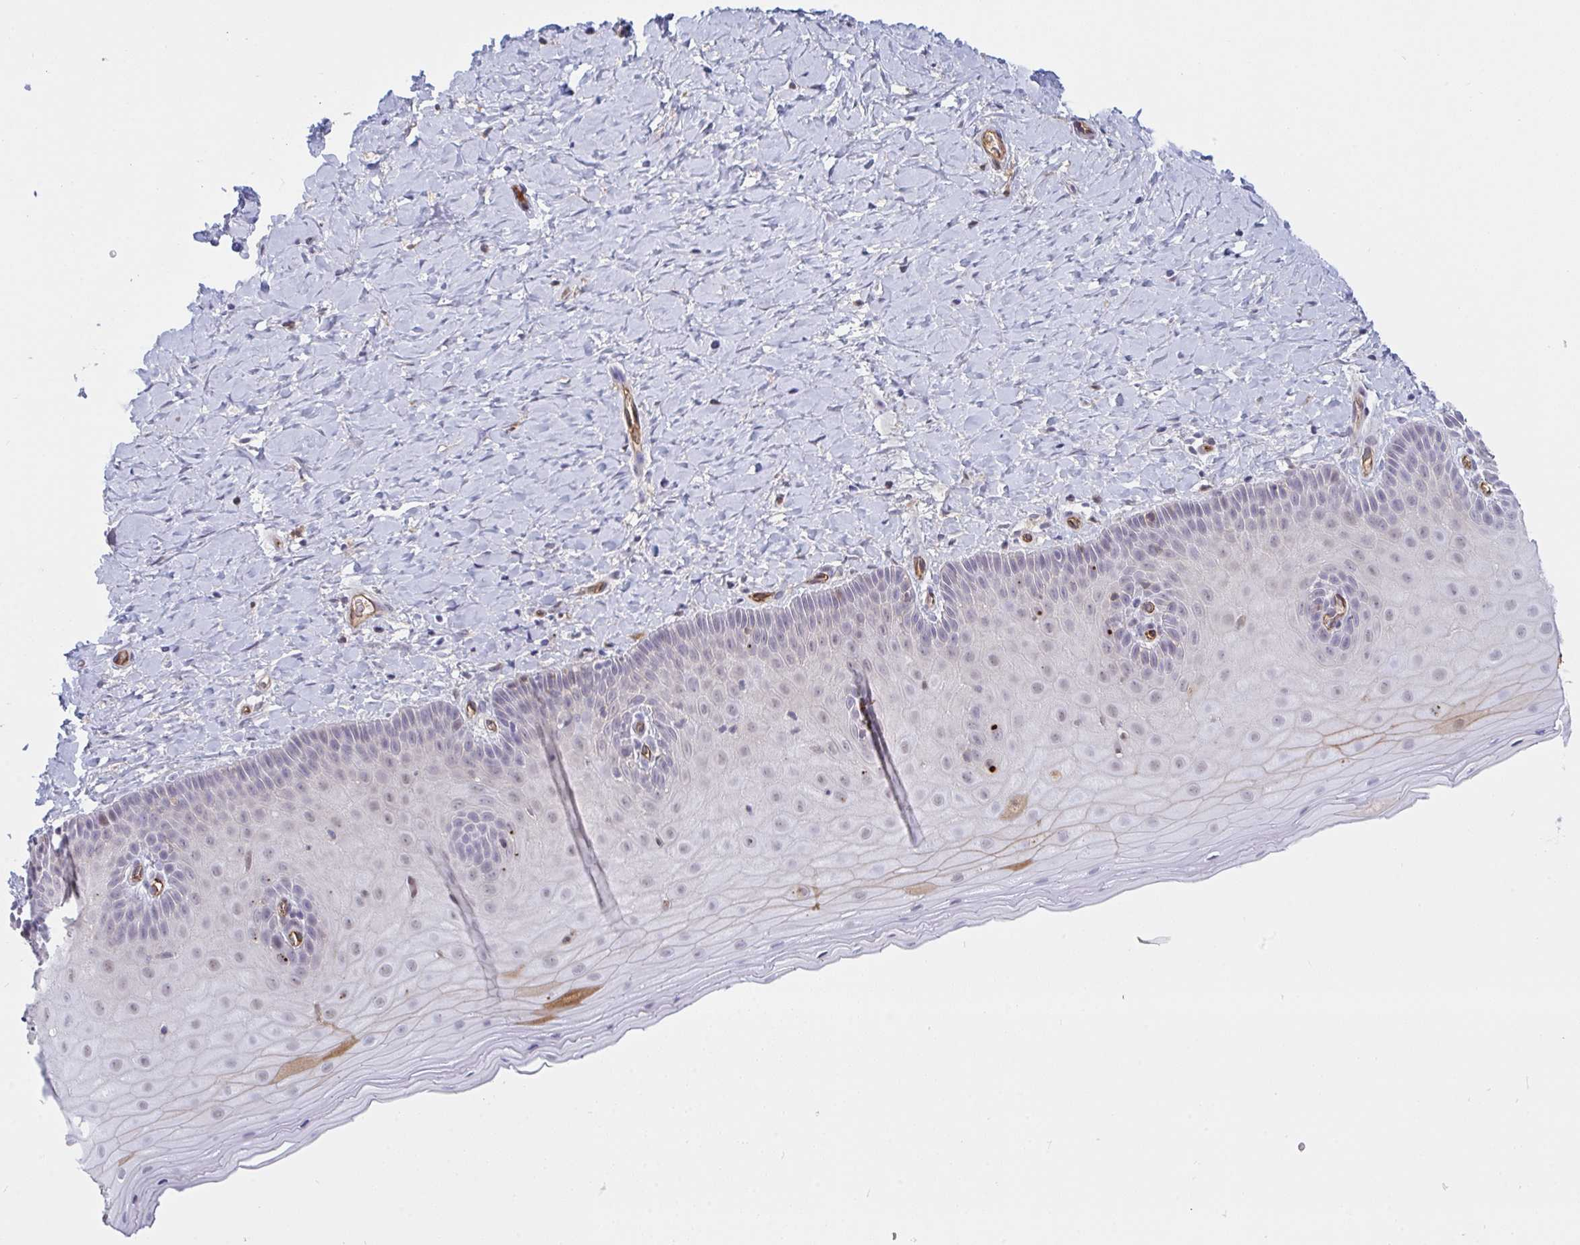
{"staining": {"intensity": "moderate", "quantity": "<25%", "location": "nuclear"}, "tissue": "cervix", "cell_type": "Glandular cells", "image_type": "normal", "snomed": [{"axis": "morphology", "description": "Normal tissue, NOS"}, {"axis": "topography", "description": "Cervix"}], "caption": "Immunohistochemistry (IHC) micrograph of benign cervix: human cervix stained using IHC displays low levels of moderate protein expression localized specifically in the nuclear of glandular cells, appearing as a nuclear brown color.", "gene": "DSCAML1", "patient": {"sex": "female", "age": 37}}